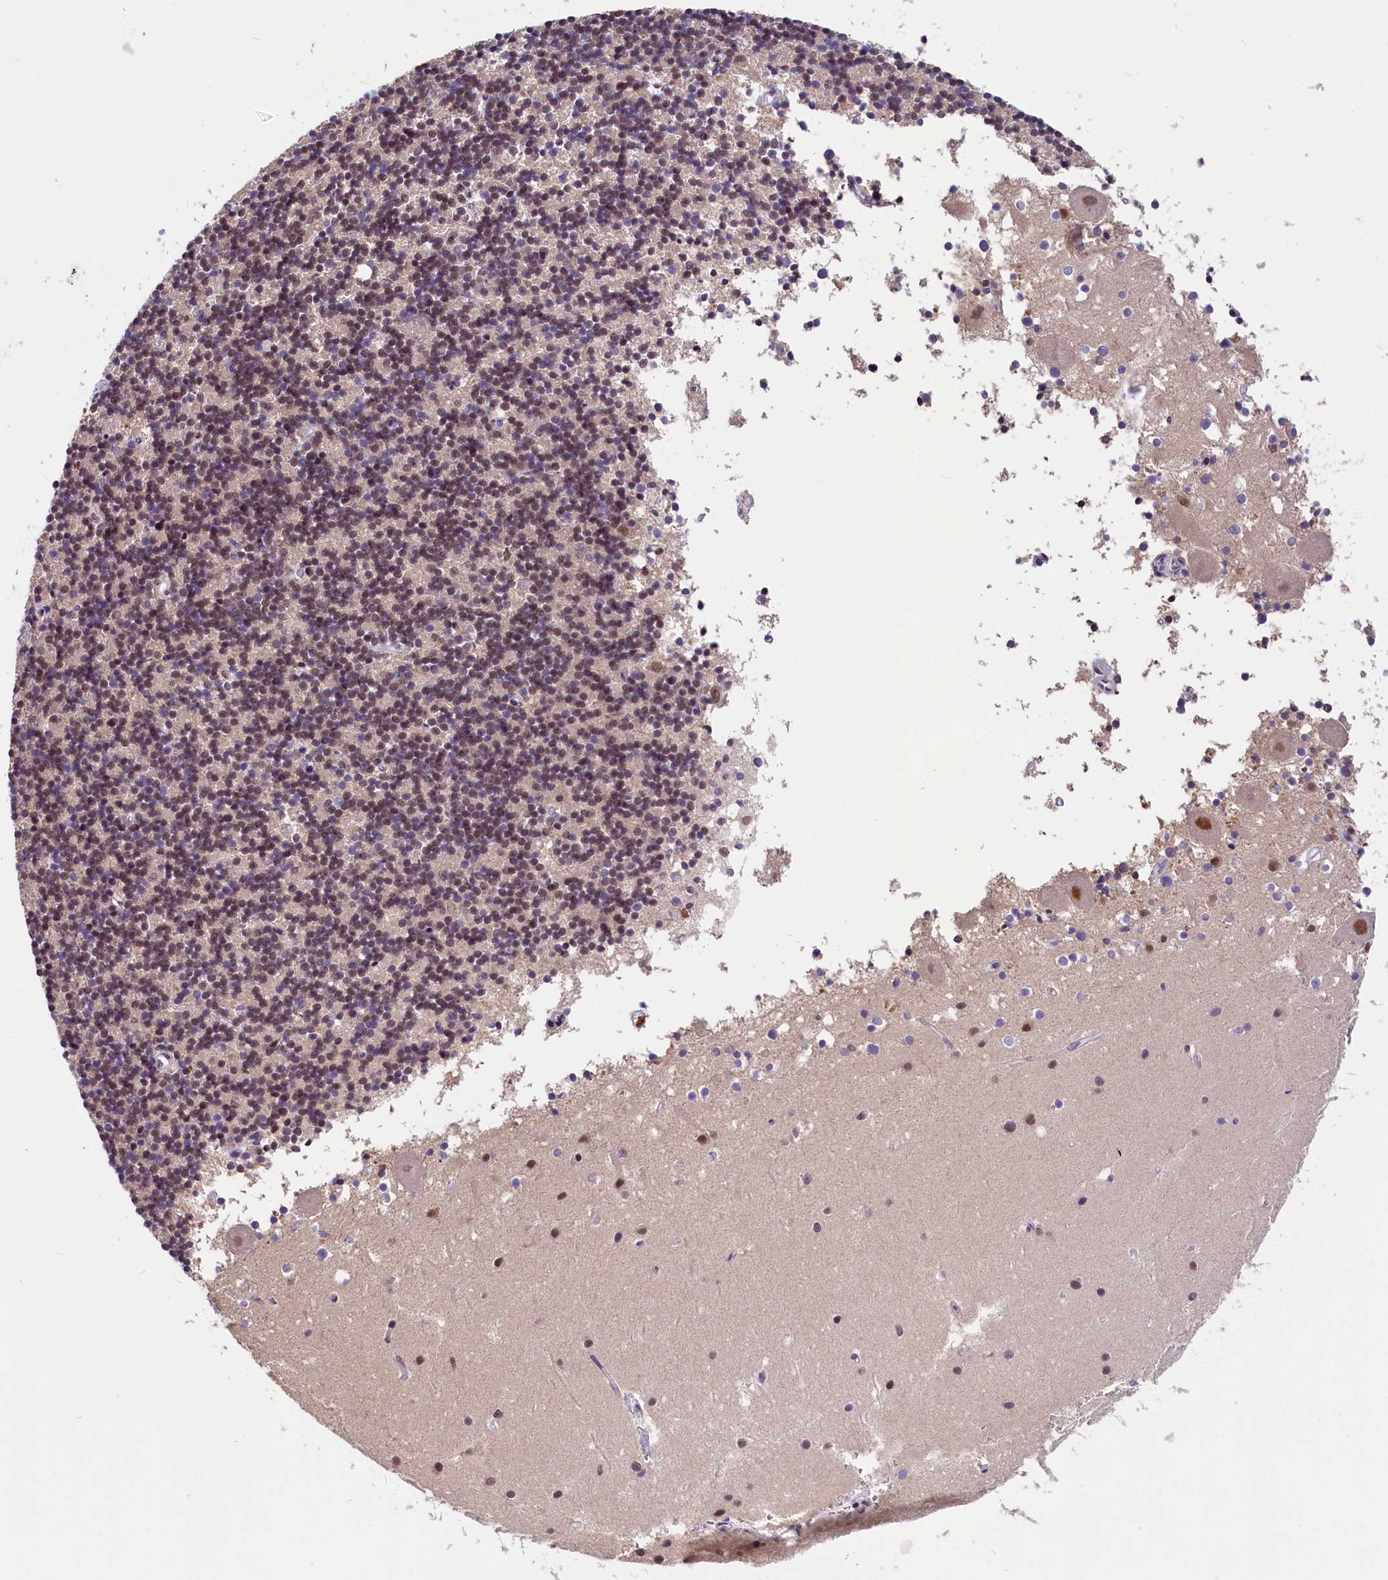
{"staining": {"intensity": "moderate", "quantity": "25%-75%", "location": "nuclear"}, "tissue": "cerebellum", "cell_type": "Cells in granular layer", "image_type": "normal", "snomed": [{"axis": "morphology", "description": "Normal tissue, NOS"}, {"axis": "topography", "description": "Cerebellum"}], "caption": "Cerebellum was stained to show a protein in brown. There is medium levels of moderate nuclear expression in approximately 25%-75% of cells in granular layer. Using DAB (3,3'-diaminobenzidine) (brown) and hematoxylin (blue) stains, captured at high magnification using brightfield microscopy.", "gene": "ZC3H4", "patient": {"sex": "male", "age": 54}}